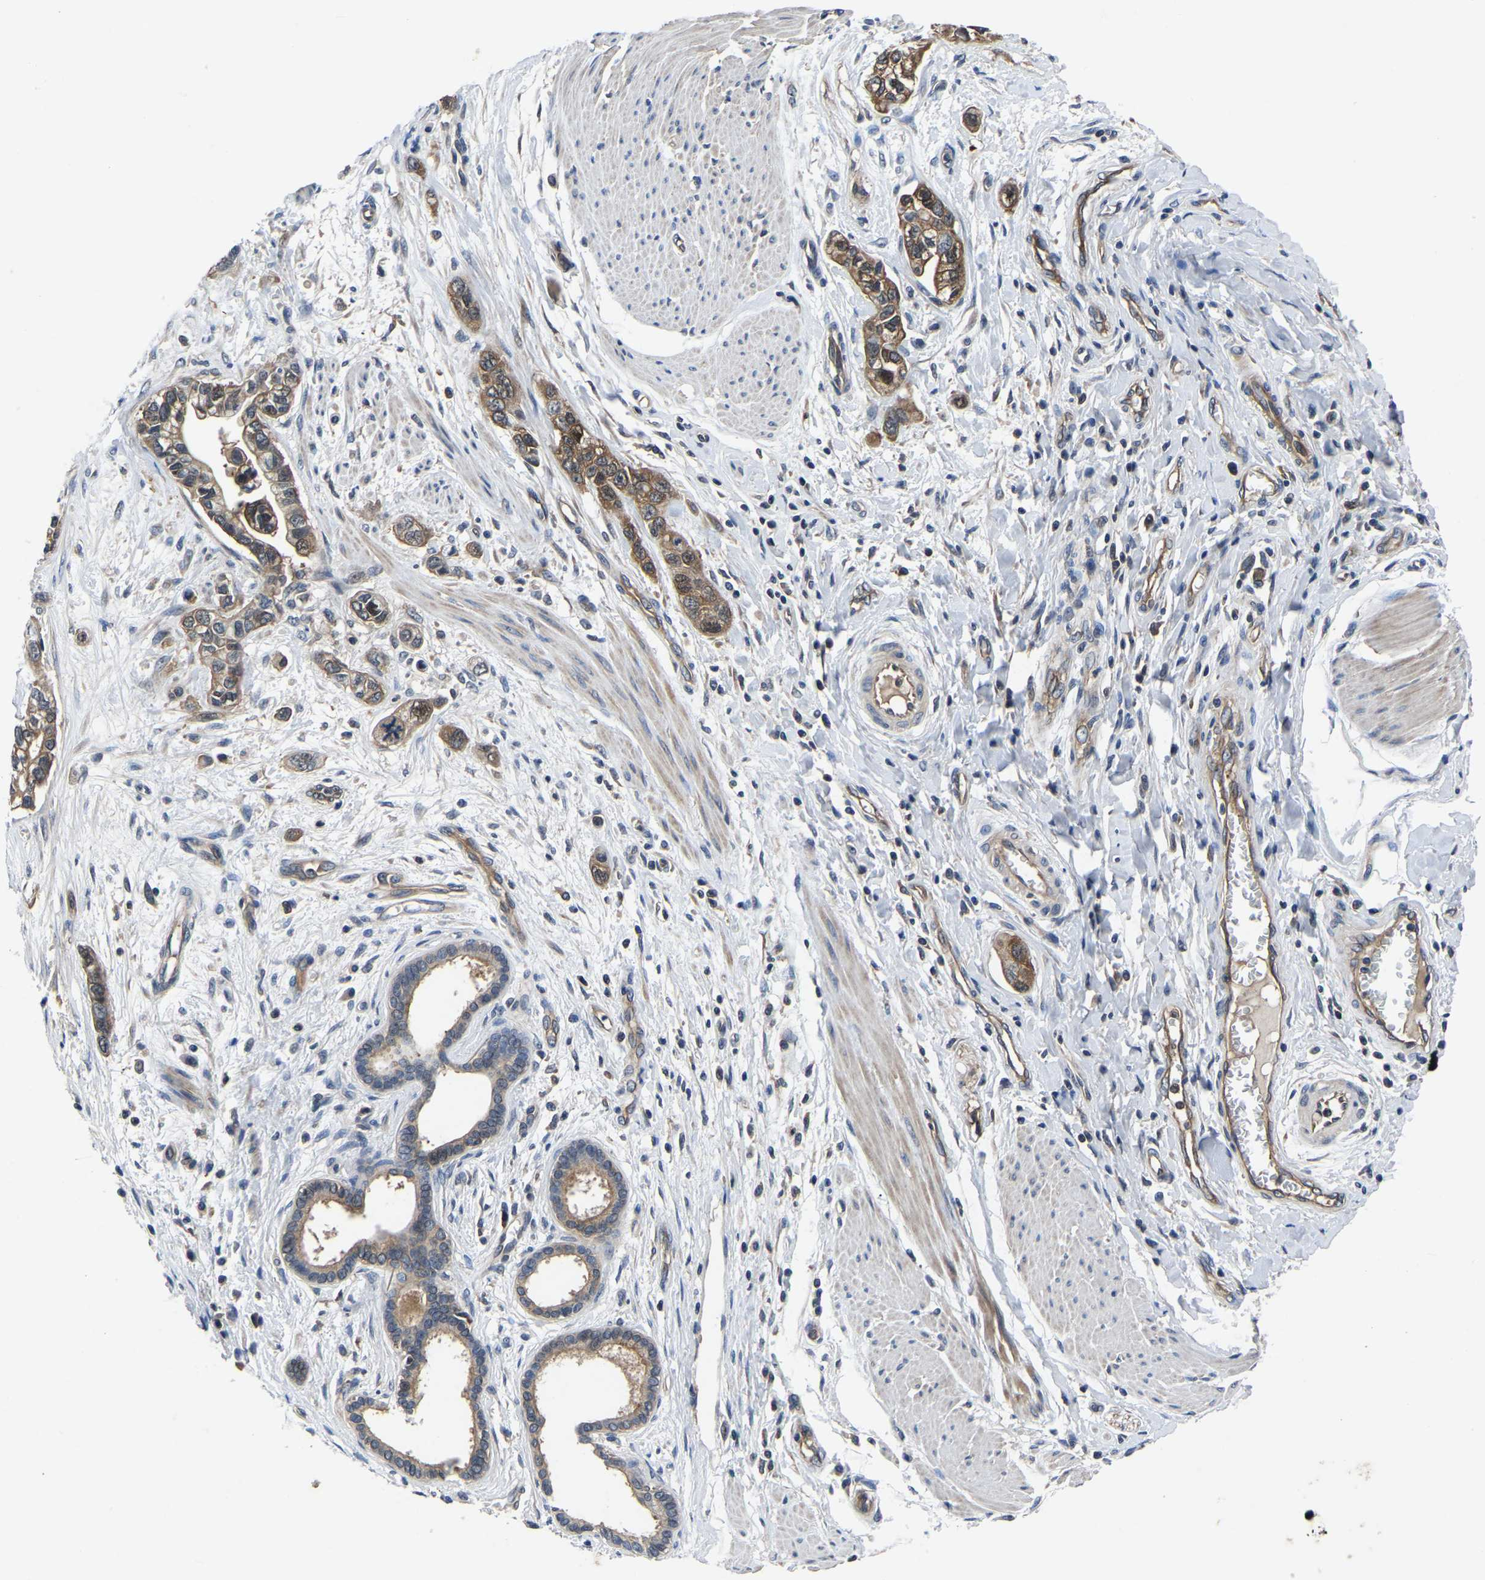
{"staining": {"intensity": "moderate", "quantity": ">75%", "location": "cytoplasmic/membranous"}, "tissue": "pancreatic cancer", "cell_type": "Tumor cells", "image_type": "cancer", "snomed": [{"axis": "morphology", "description": "Adenocarcinoma, NOS"}, {"axis": "topography", "description": "Pancreas"}], "caption": "Immunohistochemical staining of human pancreatic cancer reveals medium levels of moderate cytoplasmic/membranous protein staining in about >75% of tumor cells. Ihc stains the protein of interest in brown and the nuclei are stained blue.", "gene": "FGD5", "patient": {"sex": "male", "age": 74}}